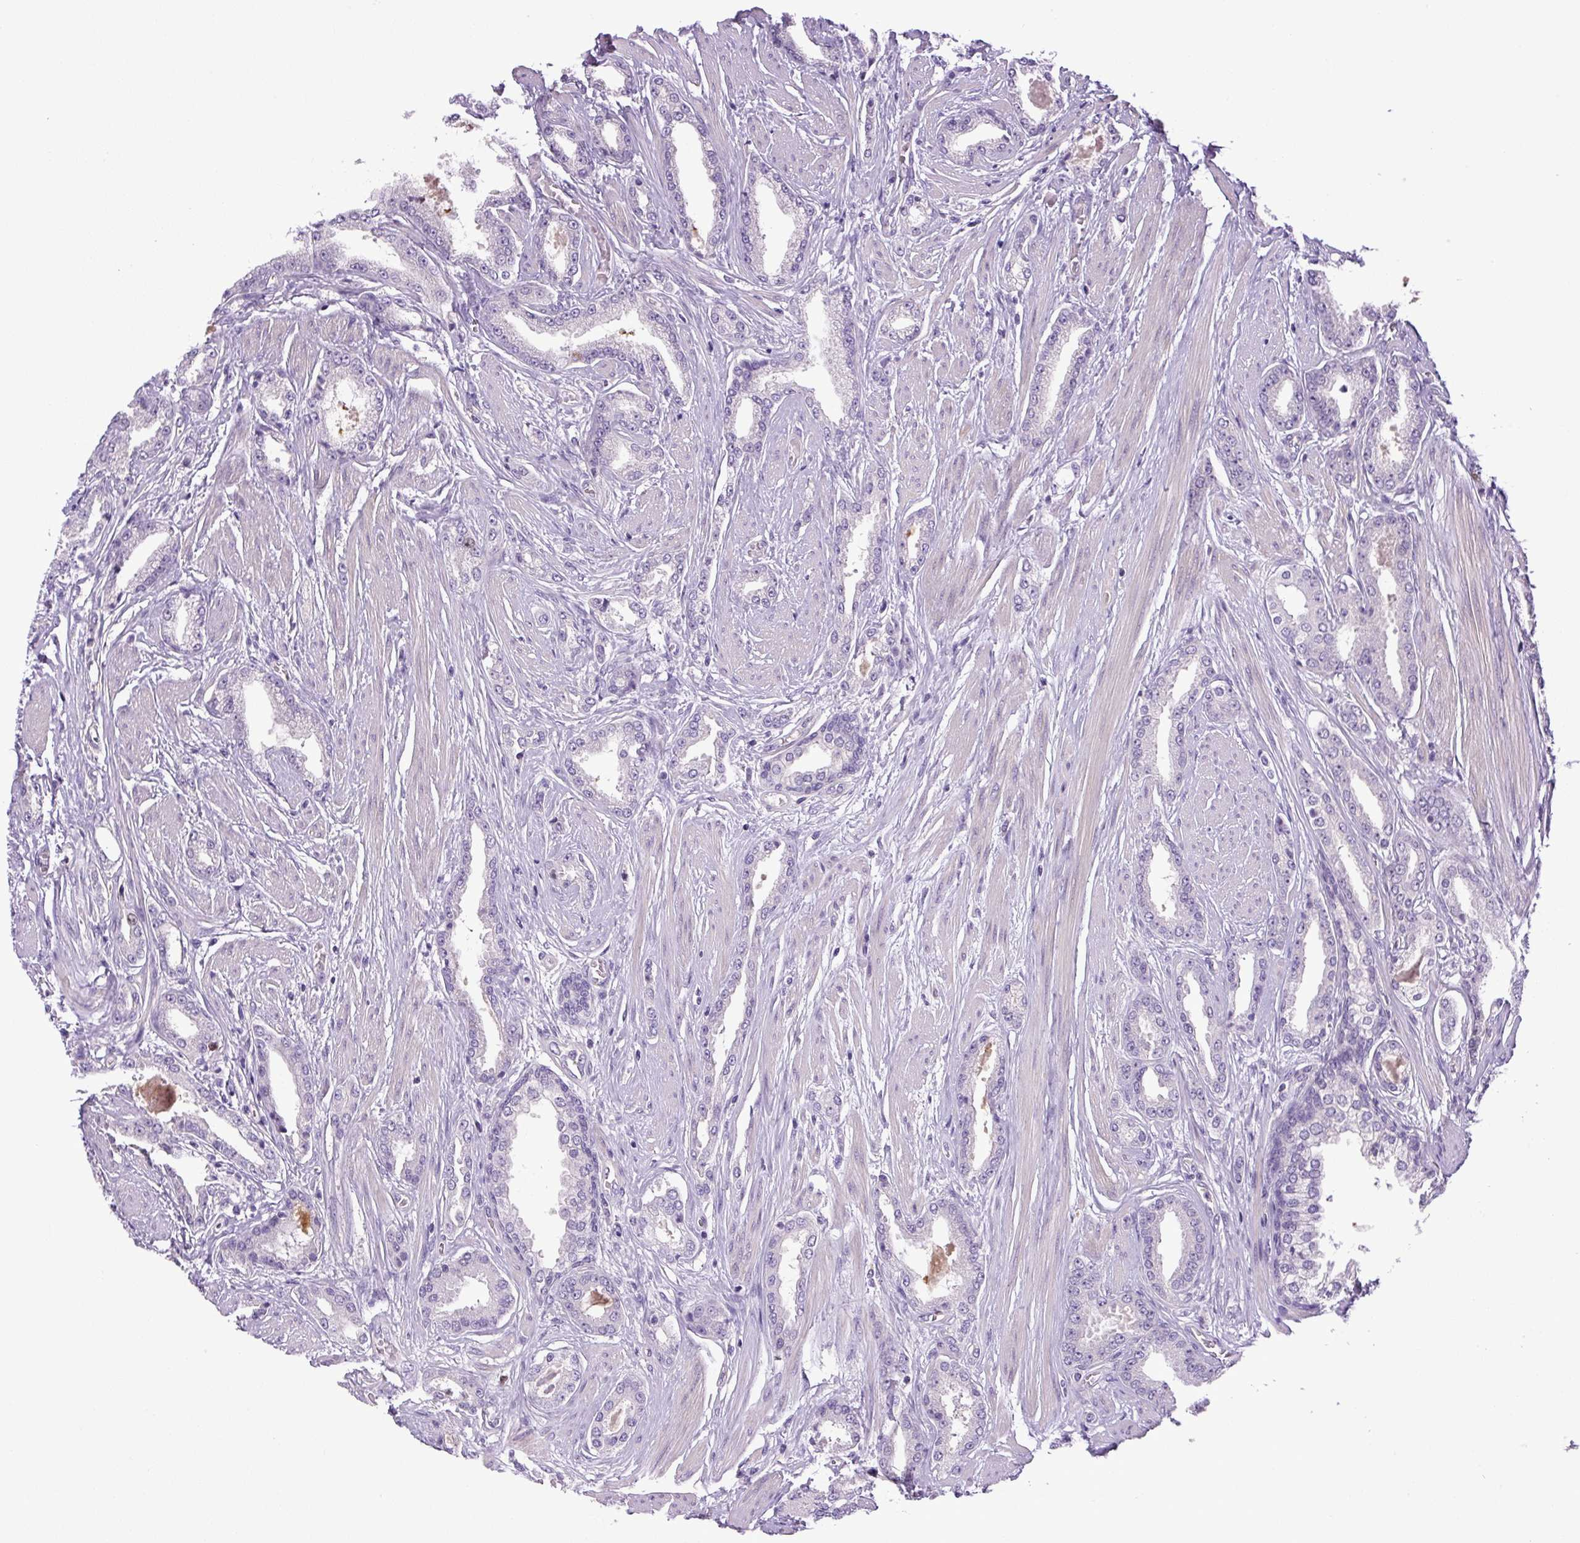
{"staining": {"intensity": "negative", "quantity": "none", "location": "none"}, "tissue": "prostate cancer", "cell_type": "Tumor cells", "image_type": "cancer", "snomed": [{"axis": "morphology", "description": "Adenocarcinoma, Low grade"}, {"axis": "topography", "description": "Prostate"}], "caption": "Histopathology image shows no protein expression in tumor cells of prostate cancer (adenocarcinoma (low-grade)) tissue.", "gene": "KIFC1", "patient": {"sex": "male", "age": 42}}